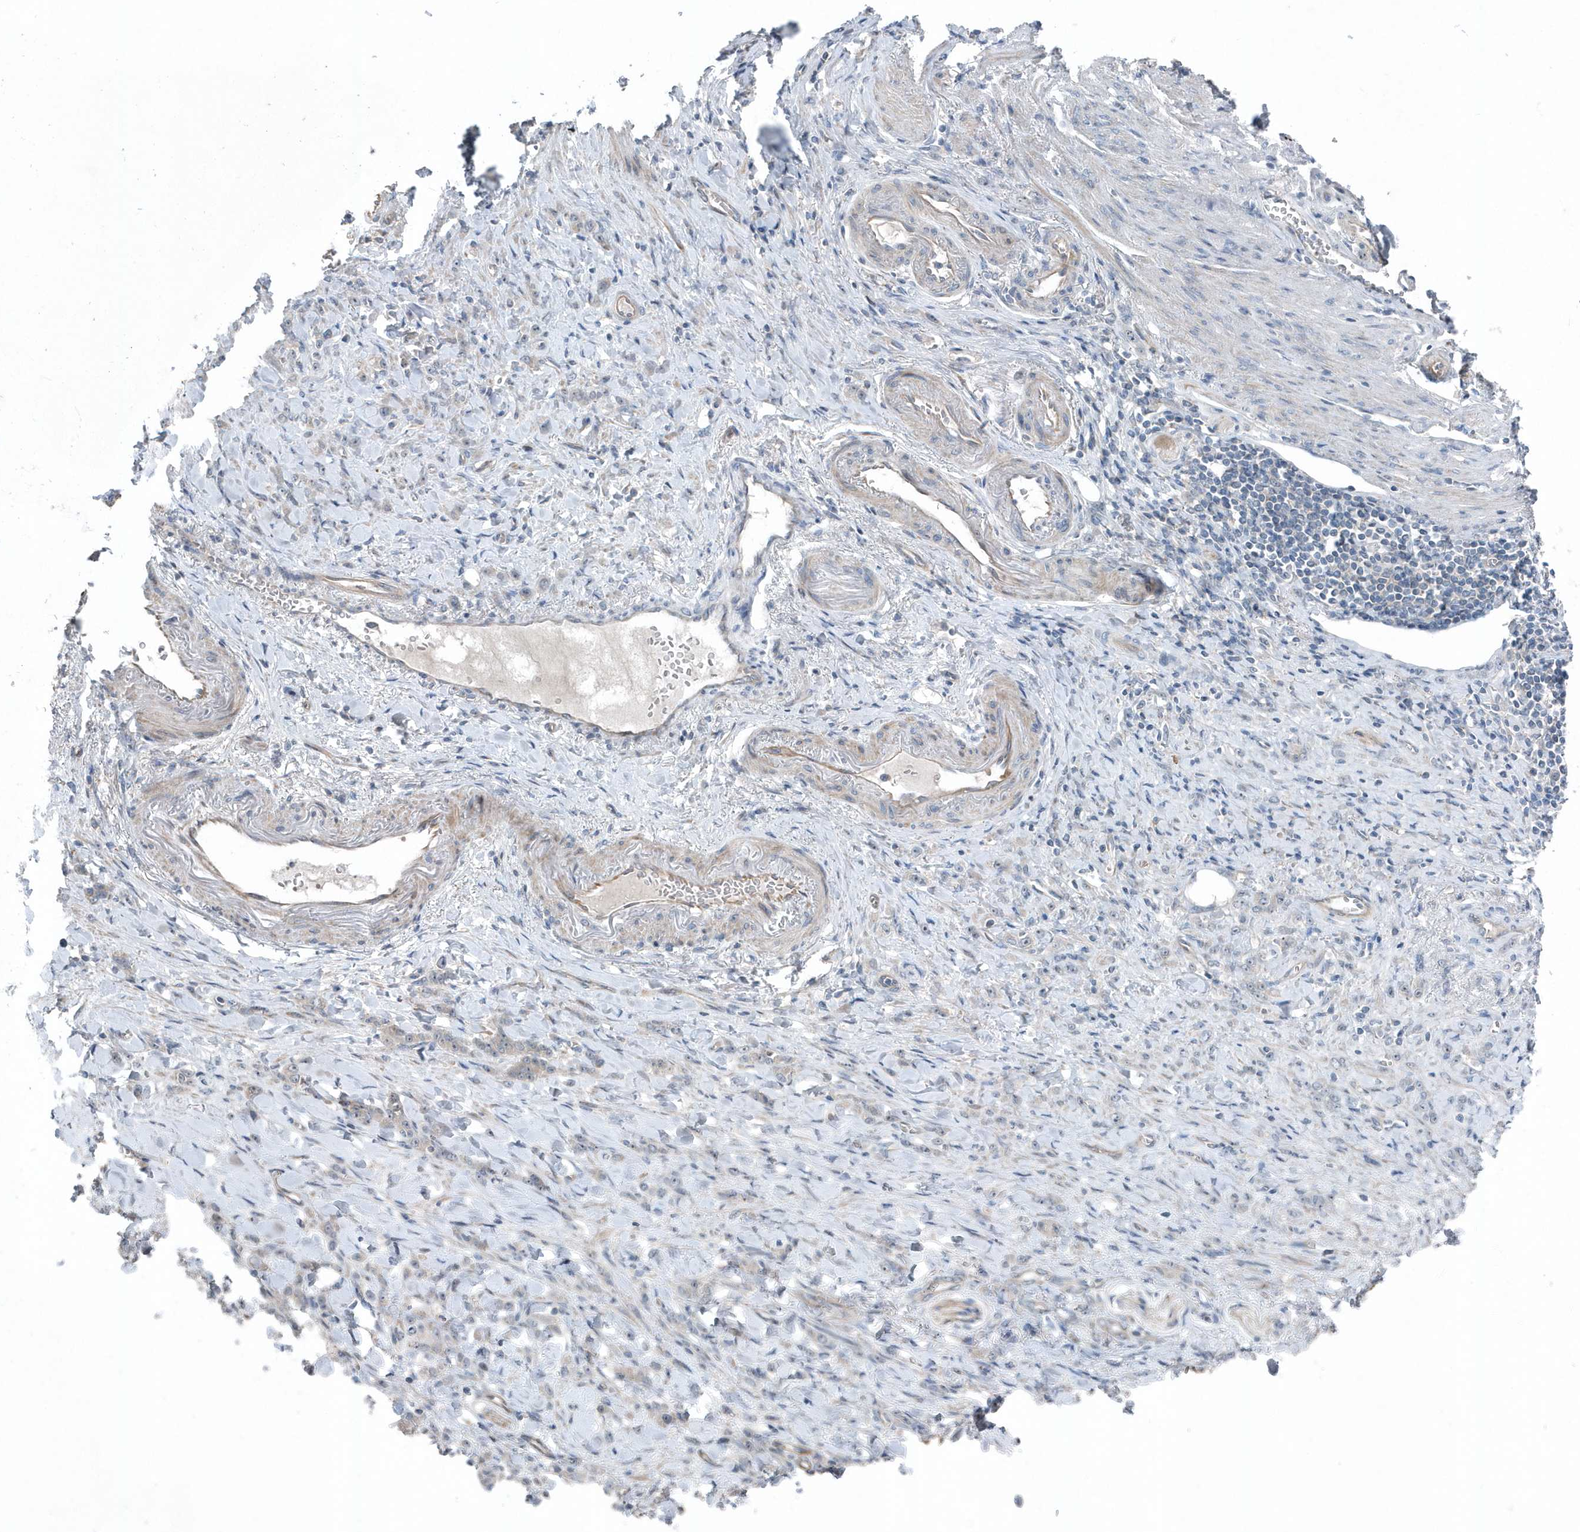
{"staining": {"intensity": "negative", "quantity": "none", "location": "none"}, "tissue": "stomach cancer", "cell_type": "Tumor cells", "image_type": "cancer", "snomed": [{"axis": "morphology", "description": "Normal tissue, NOS"}, {"axis": "morphology", "description": "Adenocarcinoma, NOS"}, {"axis": "topography", "description": "Stomach"}], "caption": "DAB immunohistochemical staining of adenocarcinoma (stomach) exhibits no significant staining in tumor cells. (DAB immunohistochemistry (IHC), high magnification).", "gene": "MCC", "patient": {"sex": "male", "age": 82}}